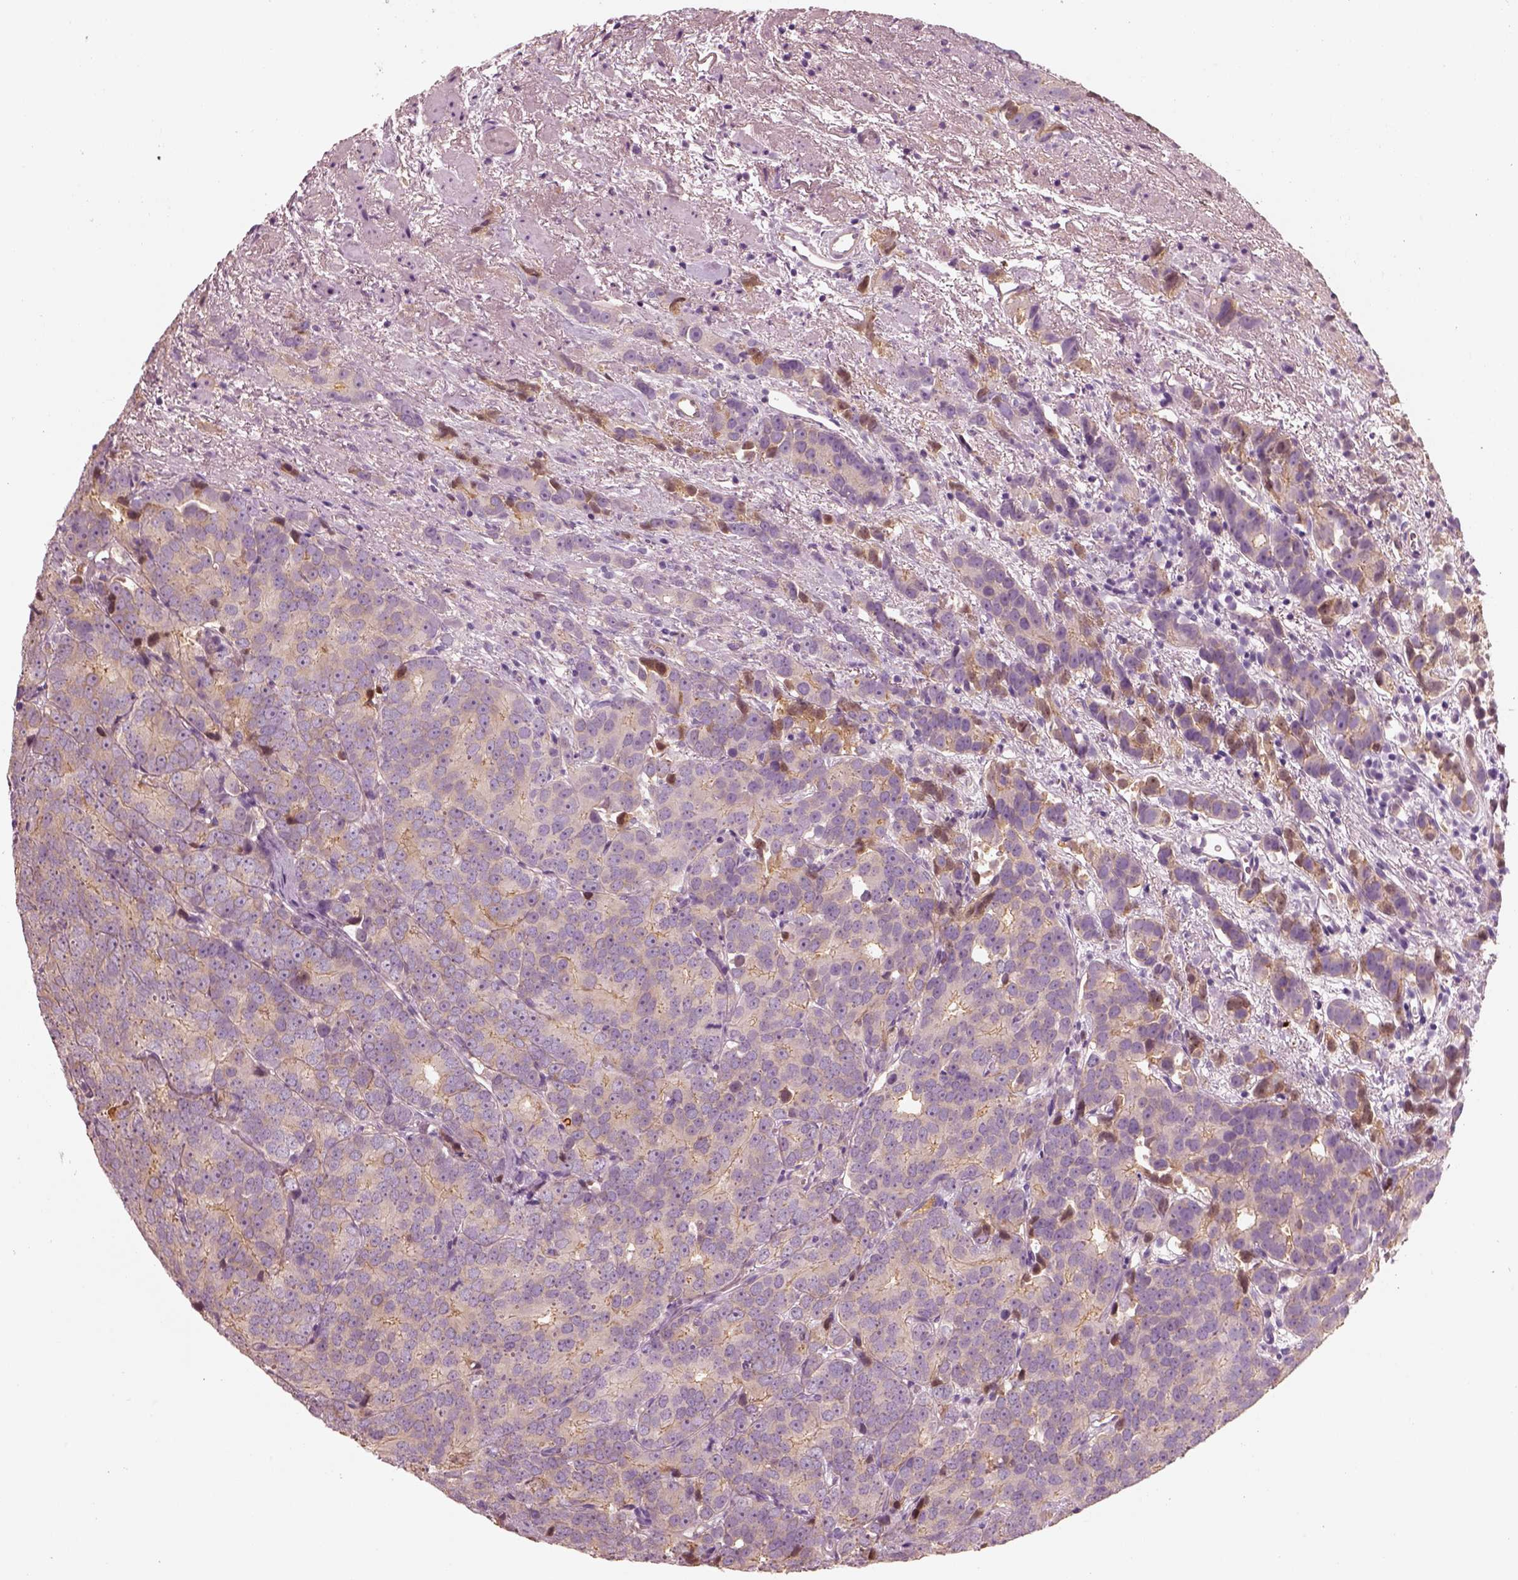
{"staining": {"intensity": "negative", "quantity": "none", "location": "none"}, "tissue": "prostate cancer", "cell_type": "Tumor cells", "image_type": "cancer", "snomed": [{"axis": "morphology", "description": "Adenocarcinoma, High grade"}, {"axis": "topography", "description": "Prostate"}], "caption": "DAB (3,3'-diaminobenzidine) immunohistochemical staining of human prostate cancer reveals no significant positivity in tumor cells.", "gene": "IGLL1", "patient": {"sex": "male", "age": 90}}